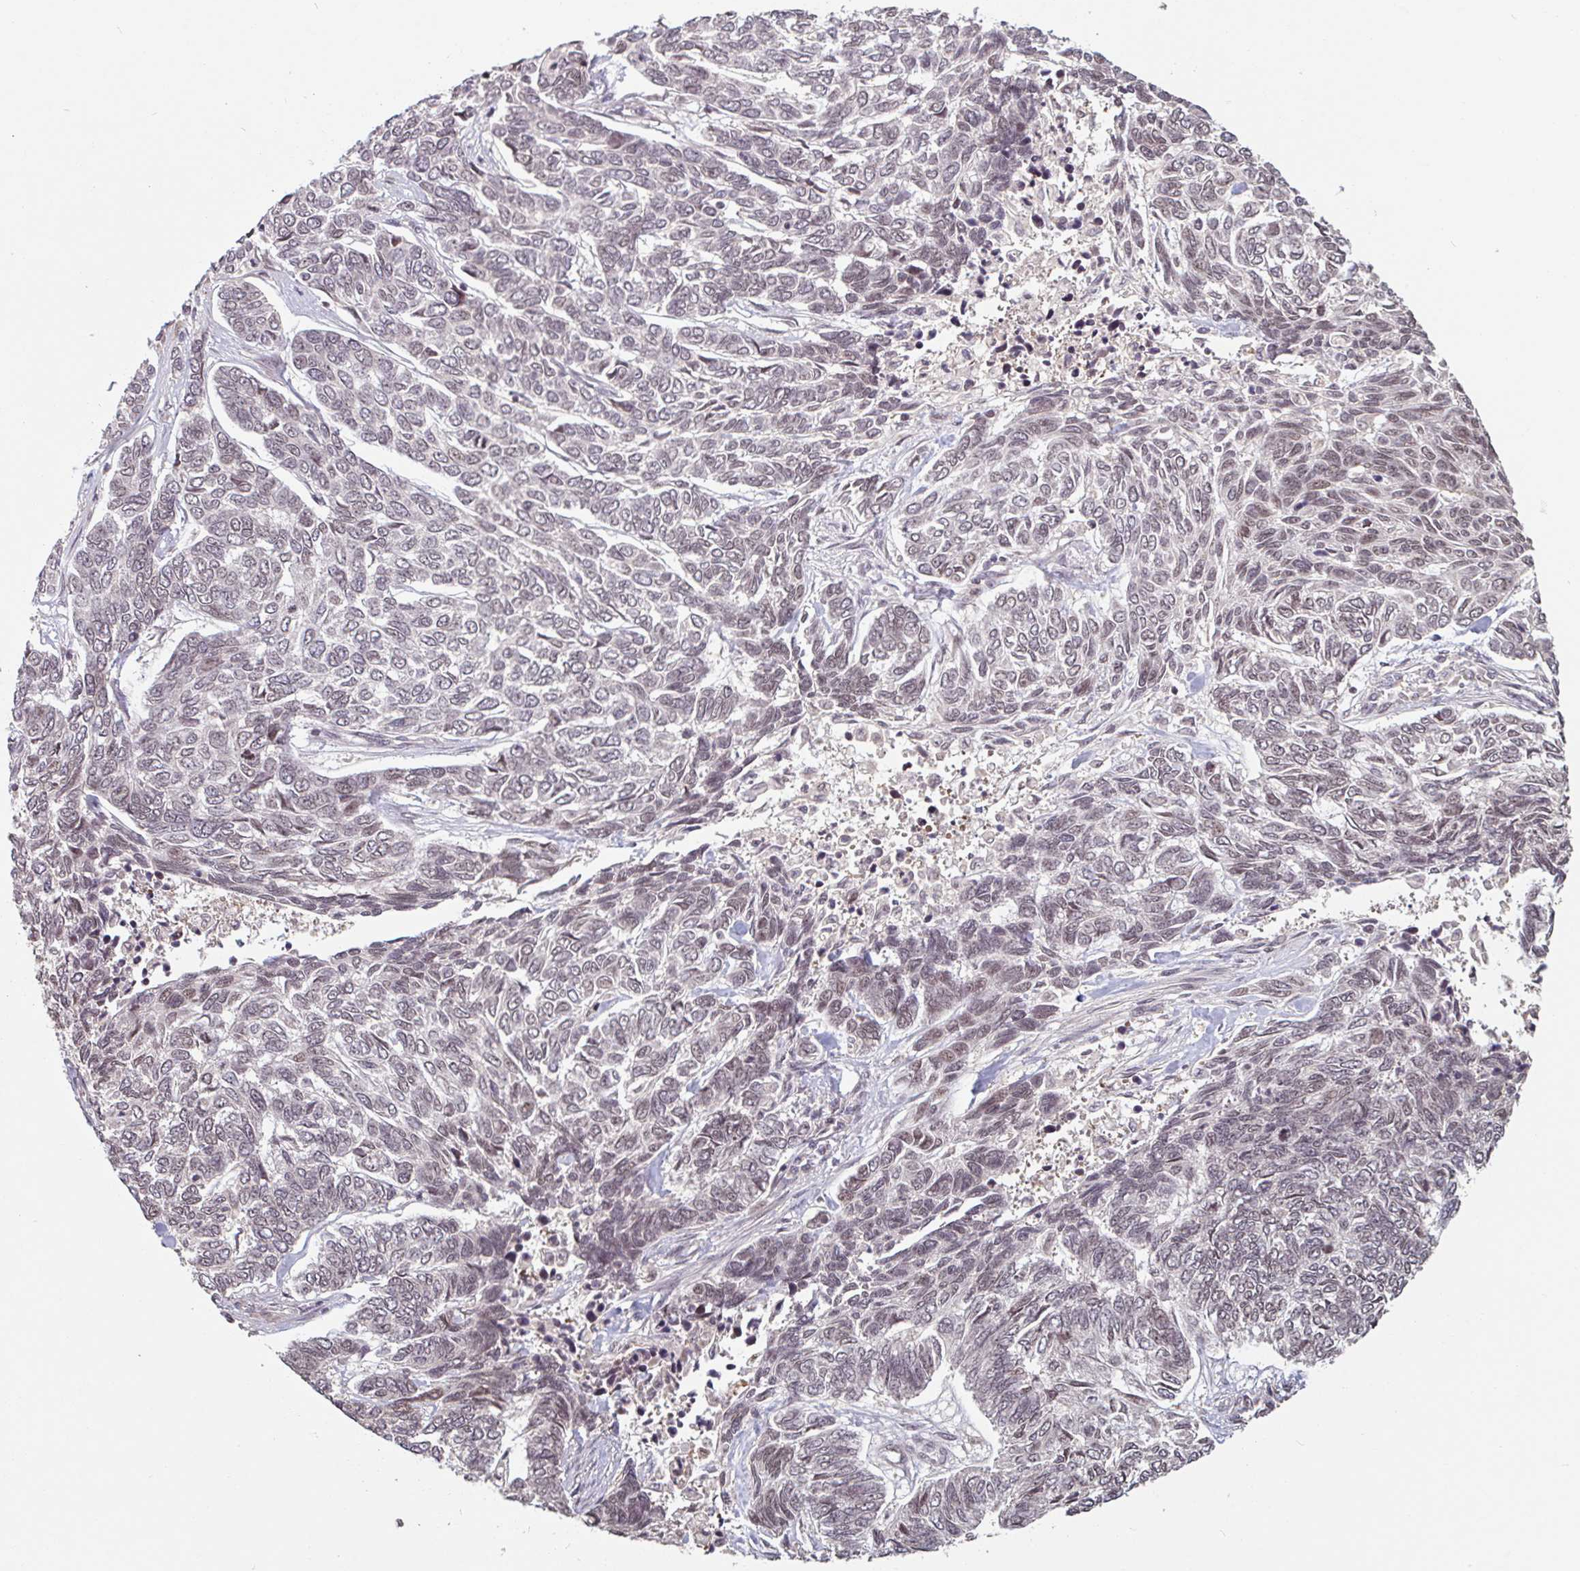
{"staining": {"intensity": "weak", "quantity": ">75%", "location": "nuclear"}, "tissue": "skin cancer", "cell_type": "Tumor cells", "image_type": "cancer", "snomed": [{"axis": "morphology", "description": "Basal cell carcinoma"}, {"axis": "topography", "description": "Skin"}], "caption": "Immunohistochemical staining of basal cell carcinoma (skin) demonstrates low levels of weak nuclear expression in approximately >75% of tumor cells.", "gene": "DR1", "patient": {"sex": "female", "age": 65}}